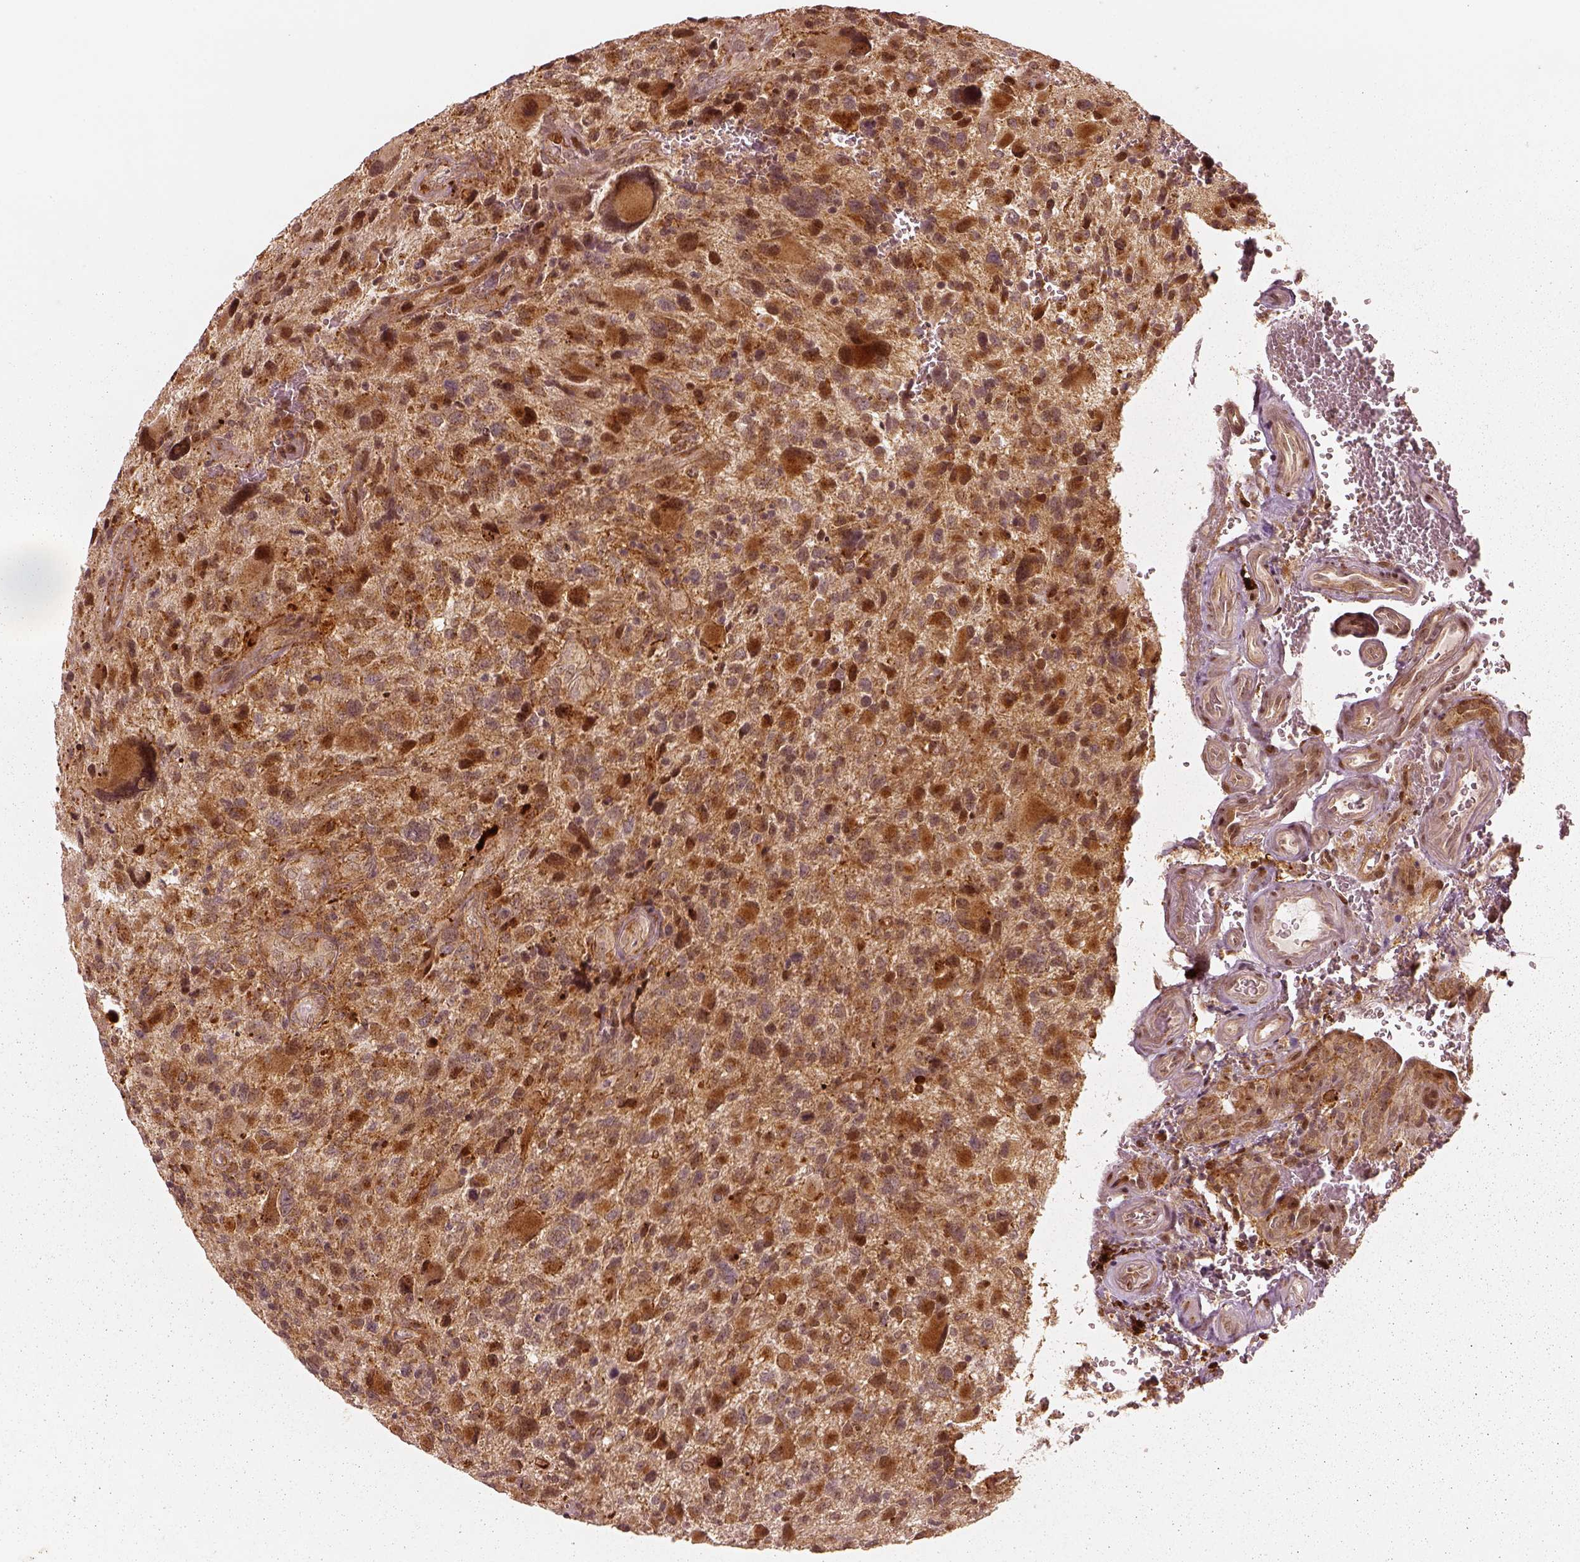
{"staining": {"intensity": "strong", "quantity": ">75%", "location": "cytoplasmic/membranous"}, "tissue": "glioma", "cell_type": "Tumor cells", "image_type": "cancer", "snomed": [{"axis": "morphology", "description": "Glioma, malignant, NOS"}, {"axis": "morphology", "description": "Glioma, malignant, High grade"}, {"axis": "topography", "description": "Brain"}], "caption": "About >75% of tumor cells in glioma reveal strong cytoplasmic/membranous protein expression as visualized by brown immunohistochemical staining.", "gene": "SLC12A9", "patient": {"sex": "female", "age": 71}}